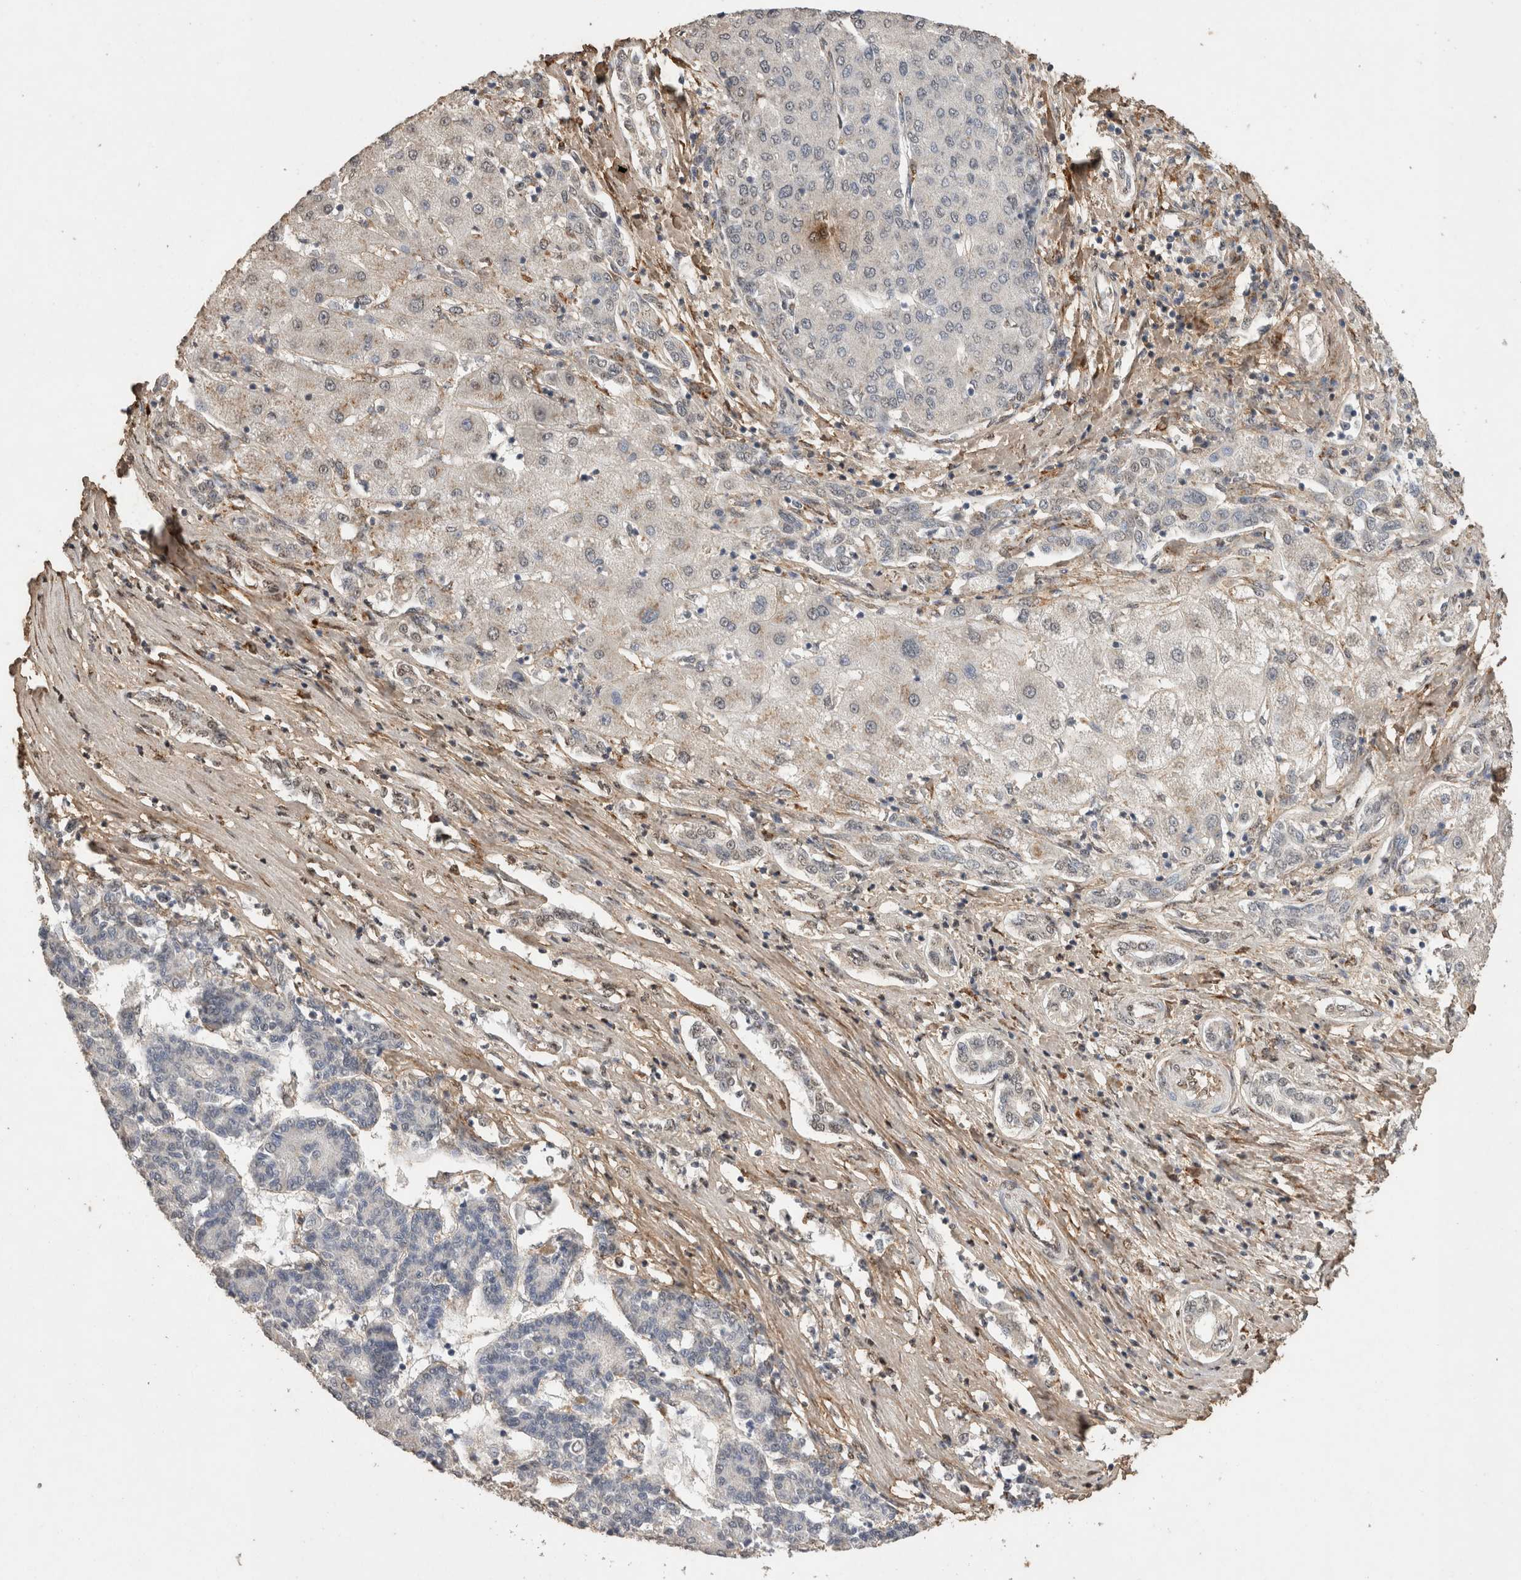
{"staining": {"intensity": "negative", "quantity": "none", "location": "none"}, "tissue": "liver cancer", "cell_type": "Tumor cells", "image_type": "cancer", "snomed": [{"axis": "morphology", "description": "Carcinoma, Hepatocellular, NOS"}, {"axis": "topography", "description": "Liver"}], "caption": "This is an immunohistochemistry histopathology image of liver hepatocellular carcinoma. There is no staining in tumor cells.", "gene": "C1QTNF5", "patient": {"sex": "male", "age": 65}}